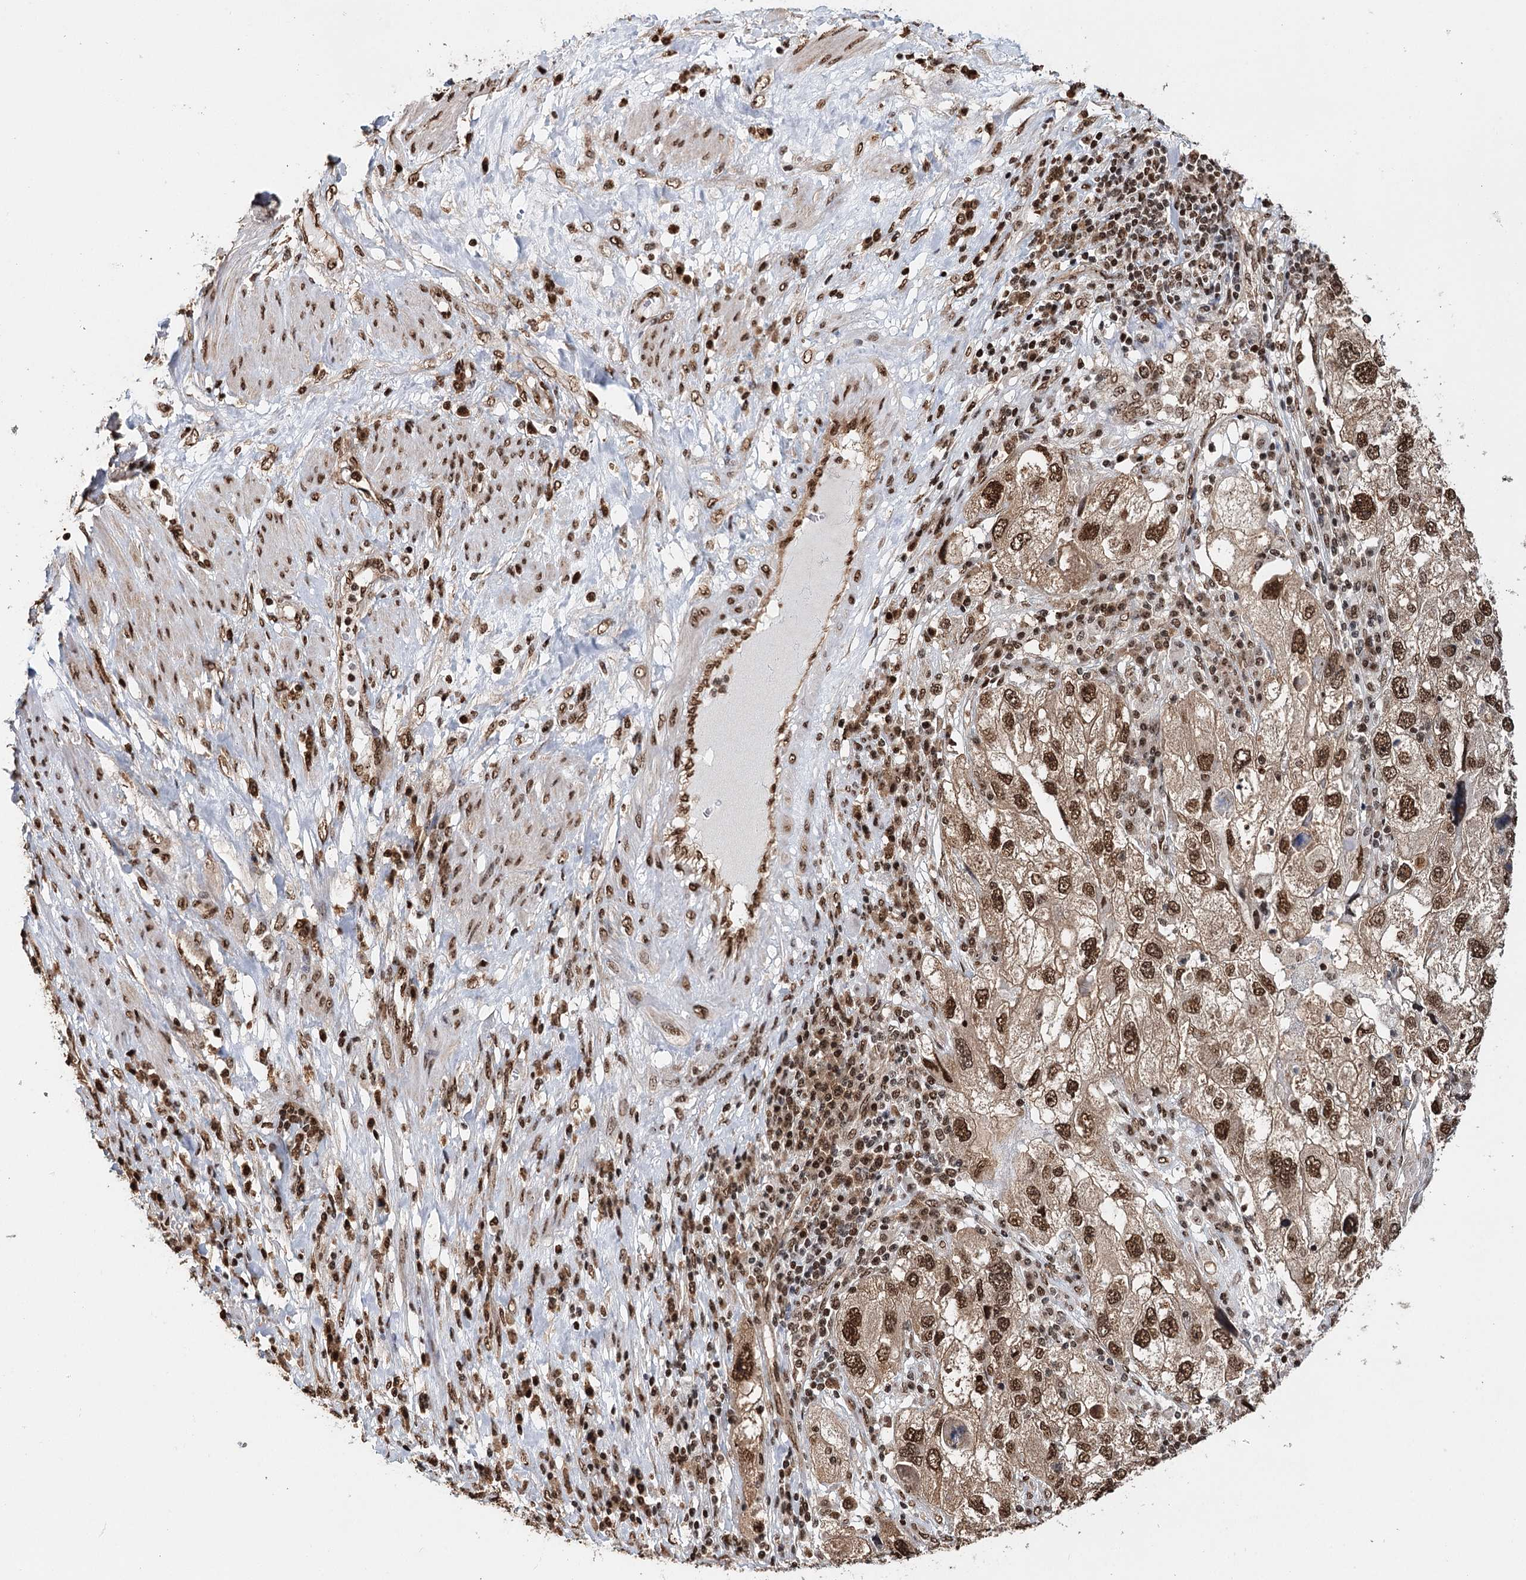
{"staining": {"intensity": "strong", "quantity": ">75%", "location": "nuclear"}, "tissue": "endometrial cancer", "cell_type": "Tumor cells", "image_type": "cancer", "snomed": [{"axis": "morphology", "description": "Adenocarcinoma, NOS"}, {"axis": "topography", "description": "Endometrium"}], "caption": "A high-resolution micrograph shows immunohistochemistry (IHC) staining of adenocarcinoma (endometrial), which reveals strong nuclear expression in about >75% of tumor cells.", "gene": "RPS27A", "patient": {"sex": "female", "age": 49}}